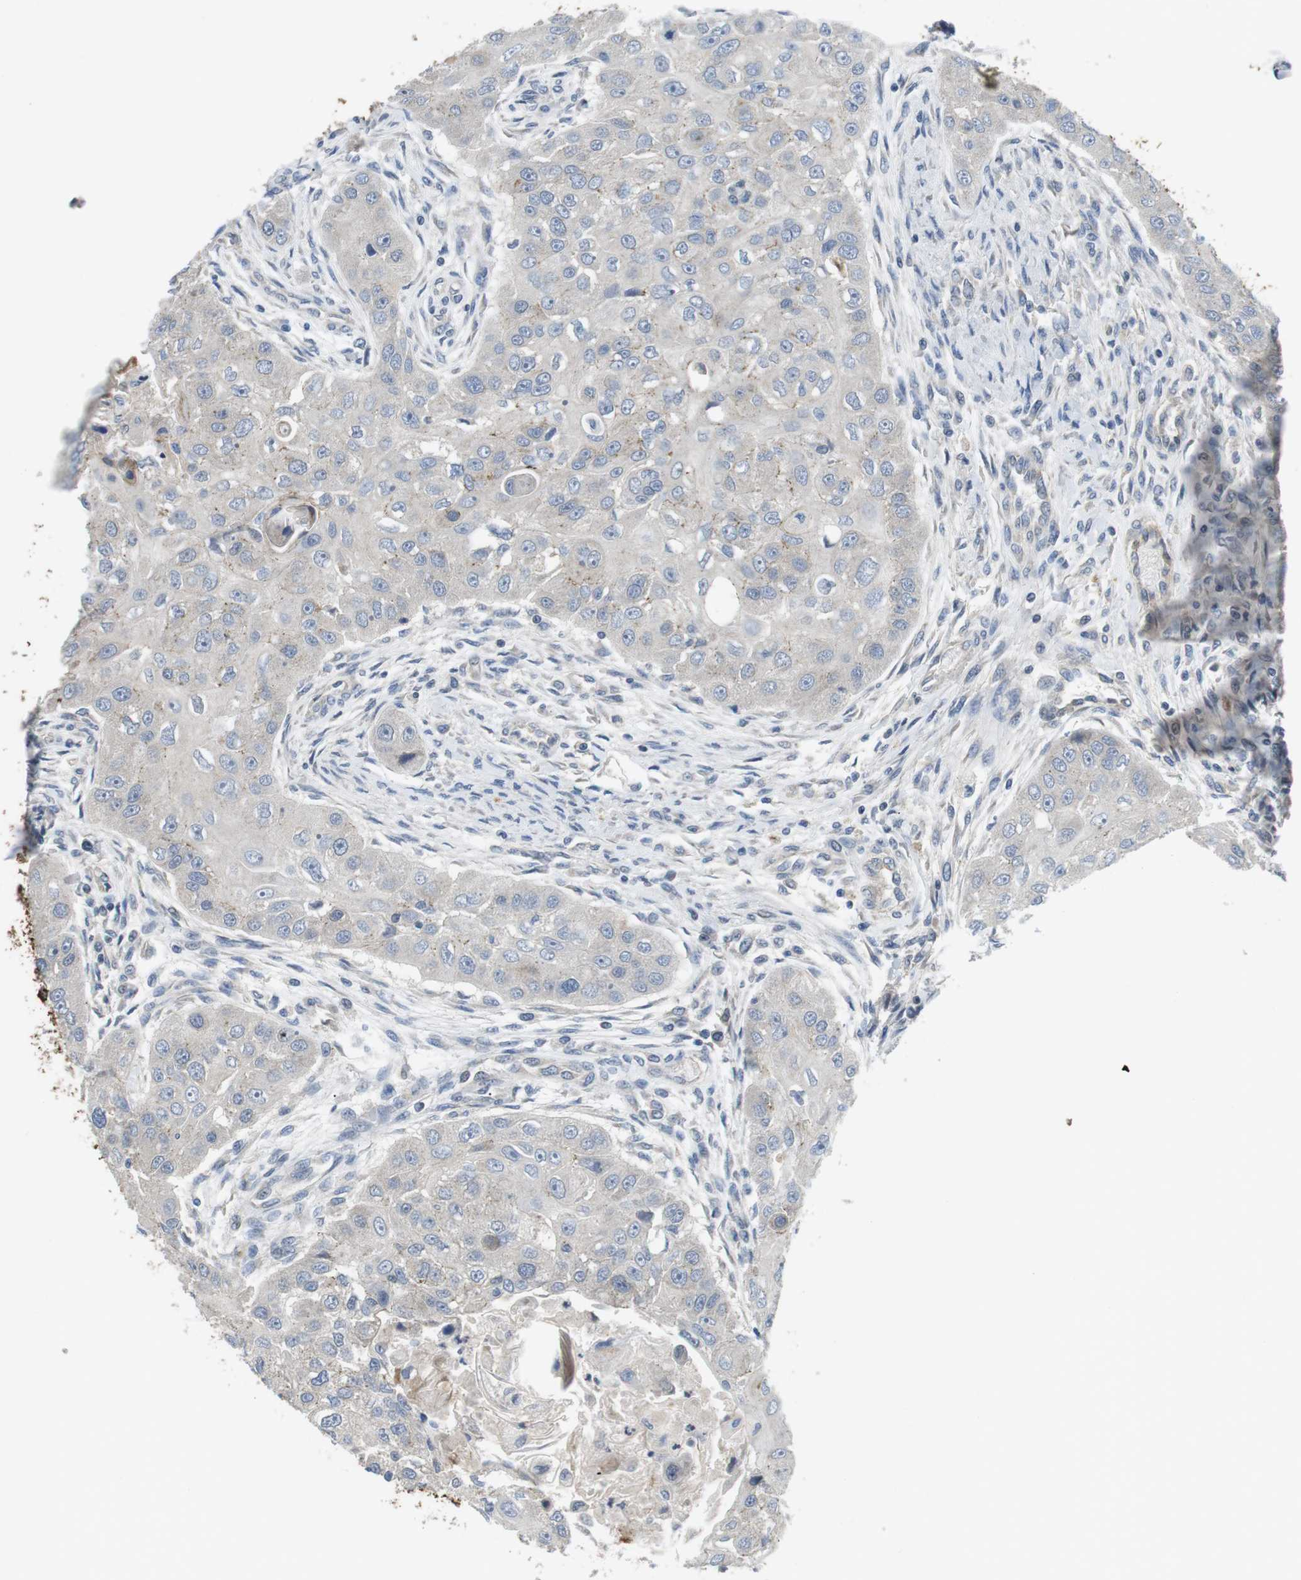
{"staining": {"intensity": "negative", "quantity": "none", "location": "none"}, "tissue": "head and neck cancer", "cell_type": "Tumor cells", "image_type": "cancer", "snomed": [{"axis": "morphology", "description": "Normal tissue, NOS"}, {"axis": "morphology", "description": "Squamous cell carcinoma, NOS"}, {"axis": "topography", "description": "Skeletal muscle"}, {"axis": "topography", "description": "Head-Neck"}], "caption": "A high-resolution histopathology image shows IHC staining of head and neck squamous cell carcinoma, which exhibits no significant positivity in tumor cells.", "gene": "NECTIN1", "patient": {"sex": "male", "age": 51}}